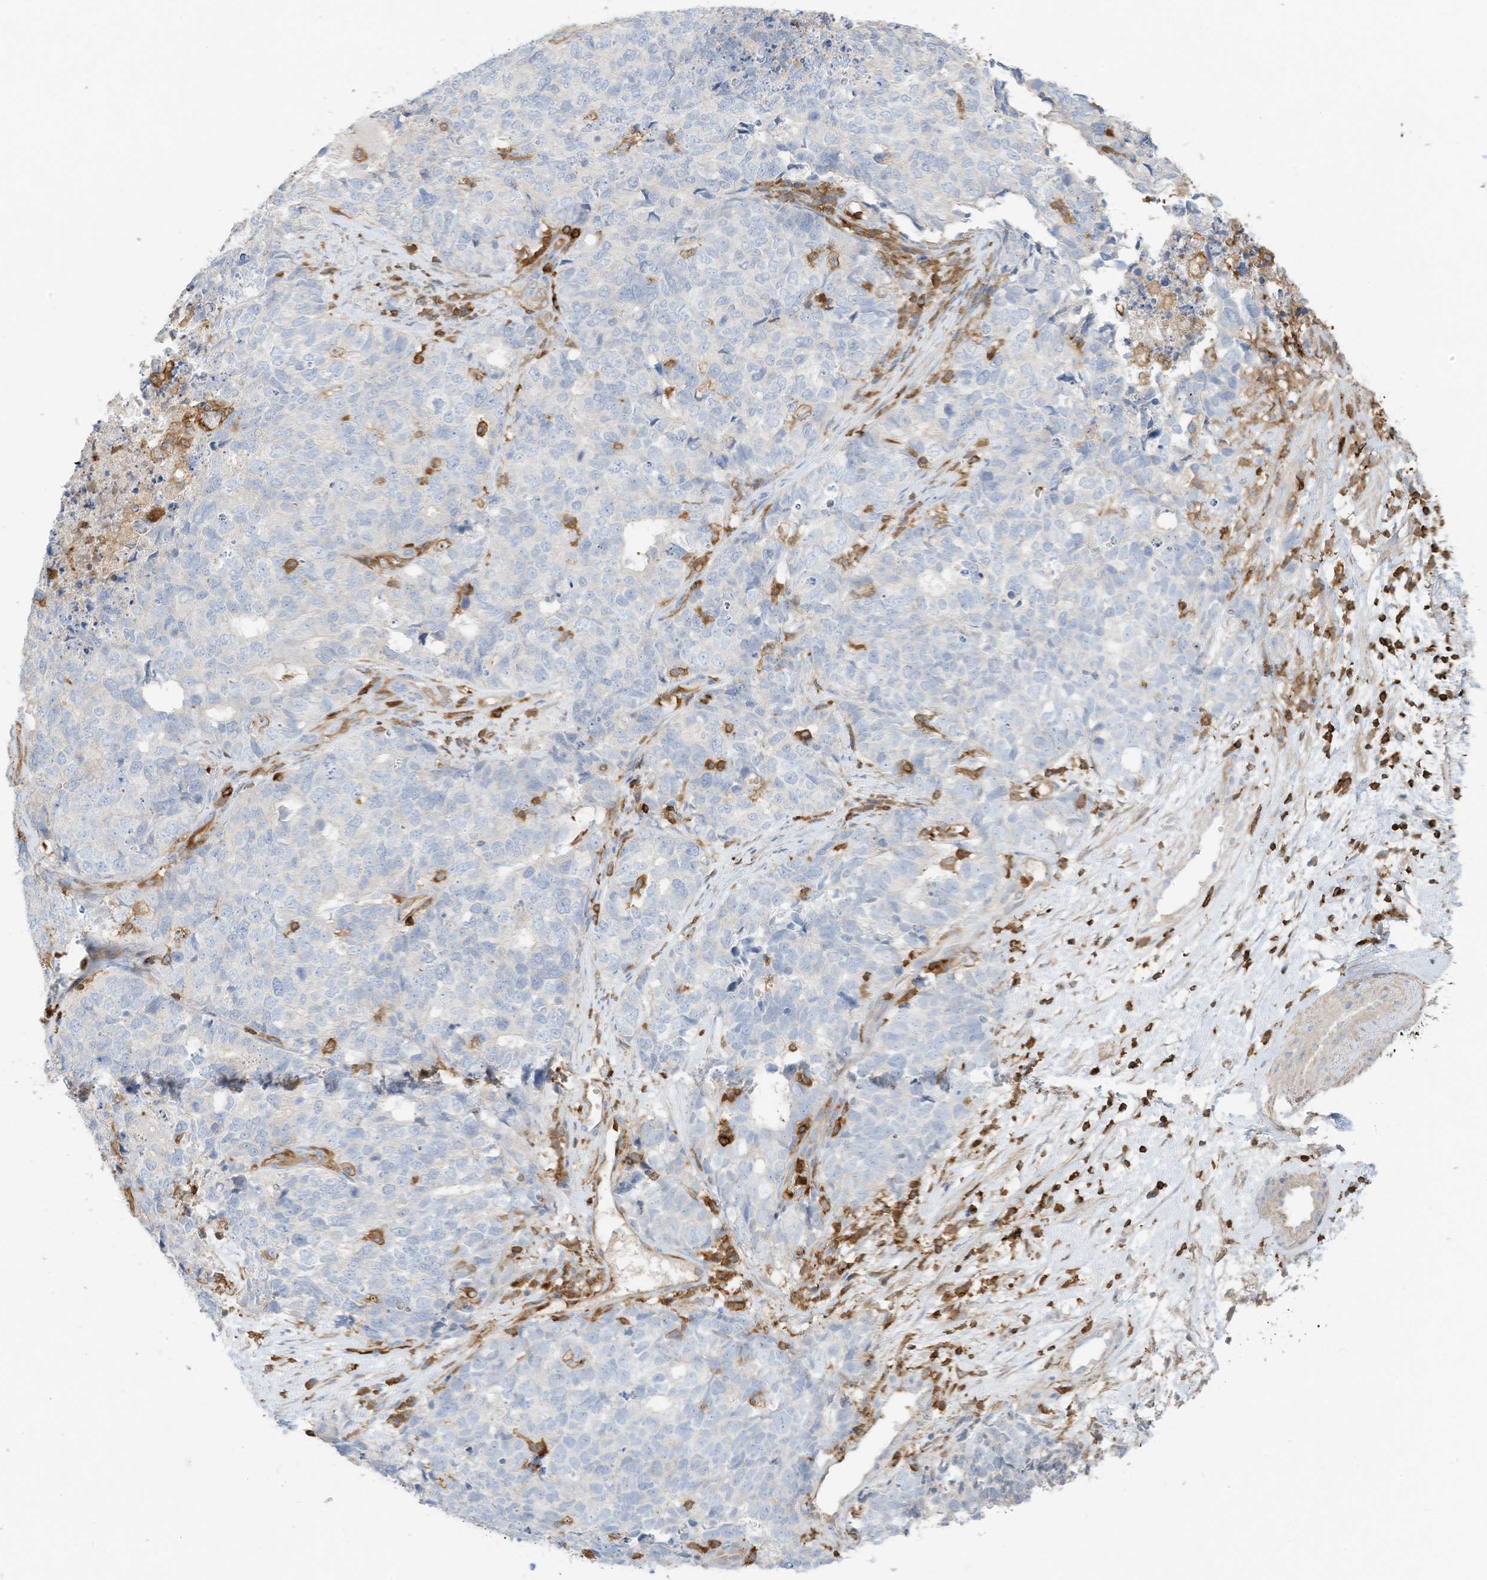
{"staining": {"intensity": "negative", "quantity": "none", "location": "none"}, "tissue": "cervical cancer", "cell_type": "Tumor cells", "image_type": "cancer", "snomed": [{"axis": "morphology", "description": "Squamous cell carcinoma, NOS"}, {"axis": "topography", "description": "Cervix"}], "caption": "Tumor cells are negative for protein expression in human squamous cell carcinoma (cervical). (Immunohistochemistry (ihc), brightfield microscopy, high magnification).", "gene": "ARHGAP25", "patient": {"sex": "female", "age": 63}}